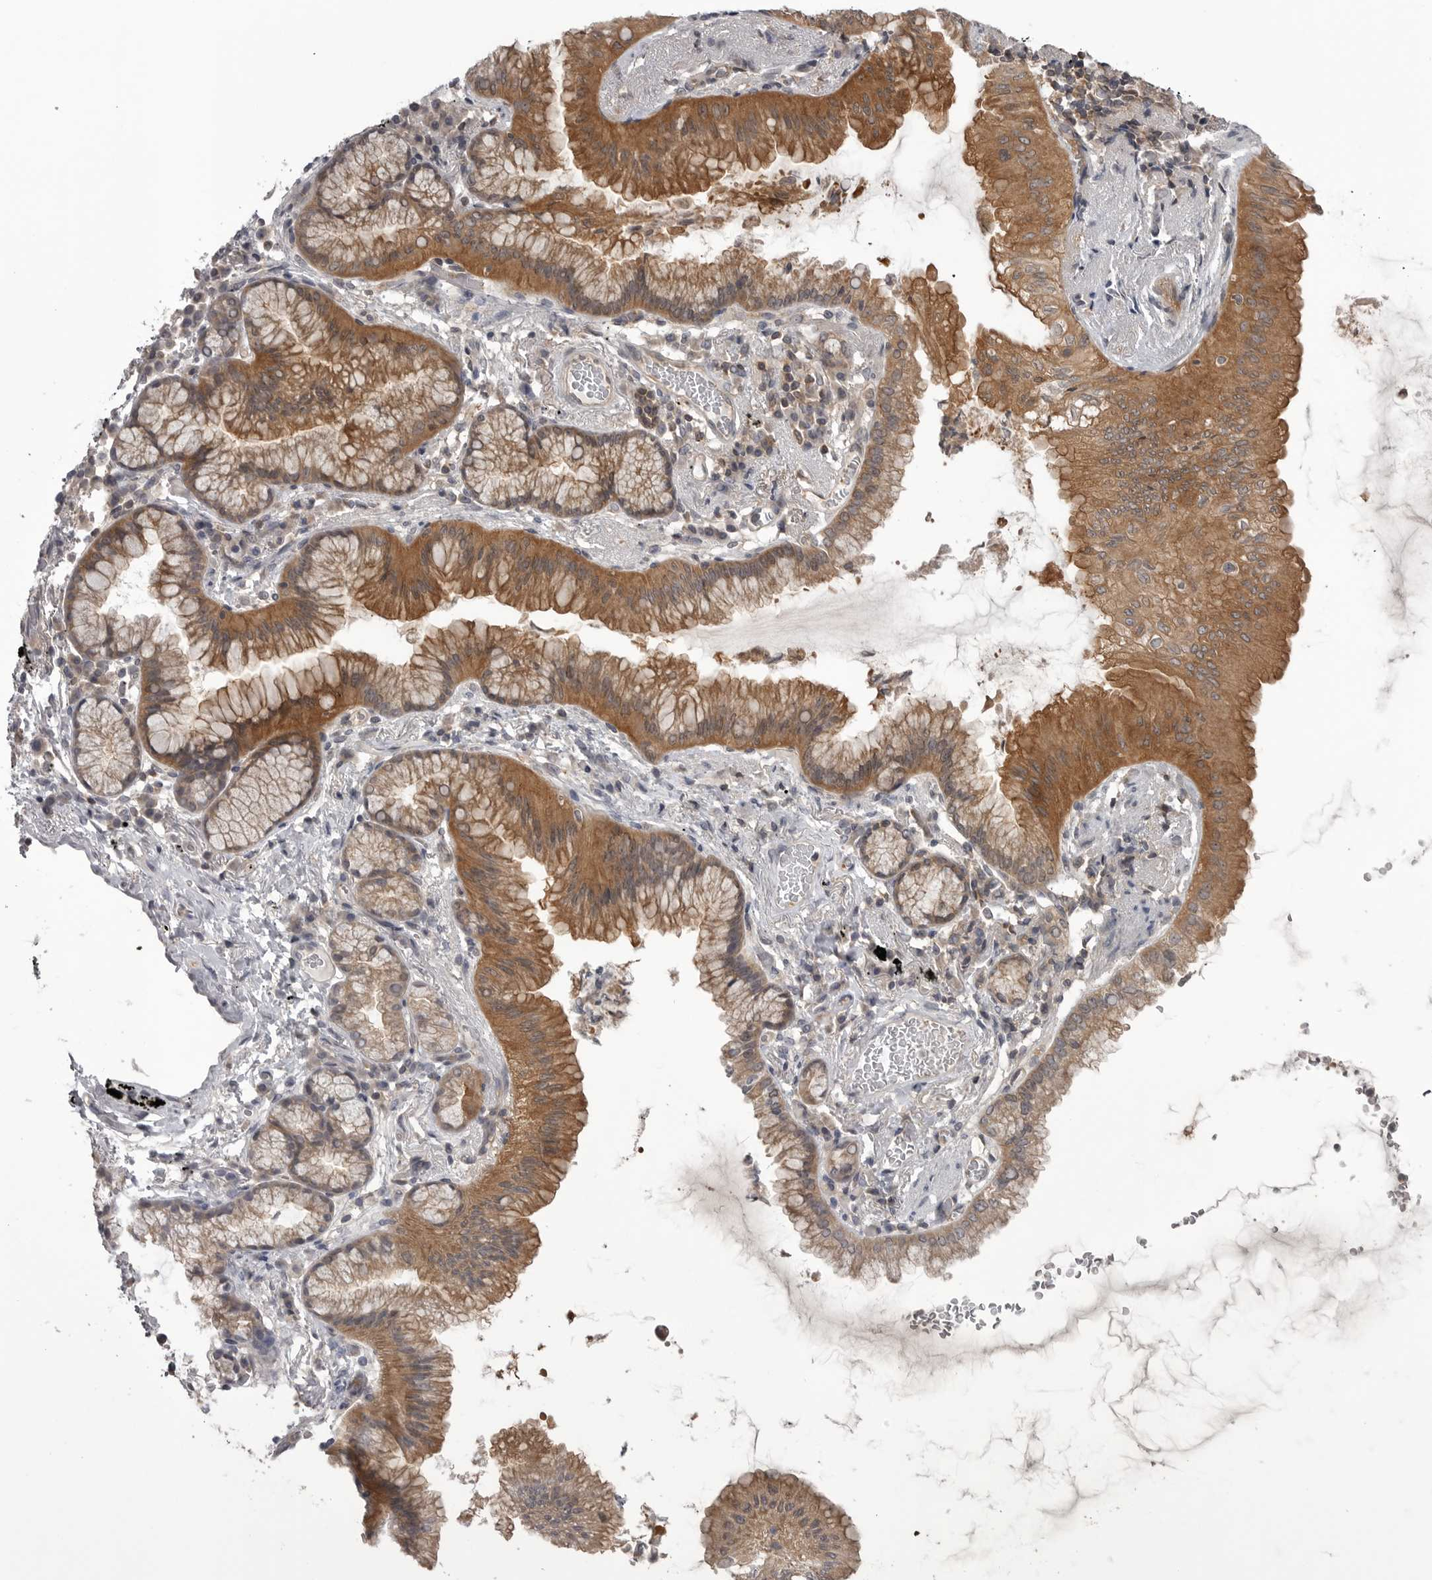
{"staining": {"intensity": "moderate", "quantity": ">75%", "location": "cytoplasmic/membranous"}, "tissue": "lung cancer", "cell_type": "Tumor cells", "image_type": "cancer", "snomed": [{"axis": "morphology", "description": "Adenocarcinoma, NOS"}, {"axis": "topography", "description": "Lung"}], "caption": "Lung cancer tissue shows moderate cytoplasmic/membranous staining in about >75% of tumor cells, visualized by immunohistochemistry.", "gene": "STK24", "patient": {"sex": "female", "age": 70}}